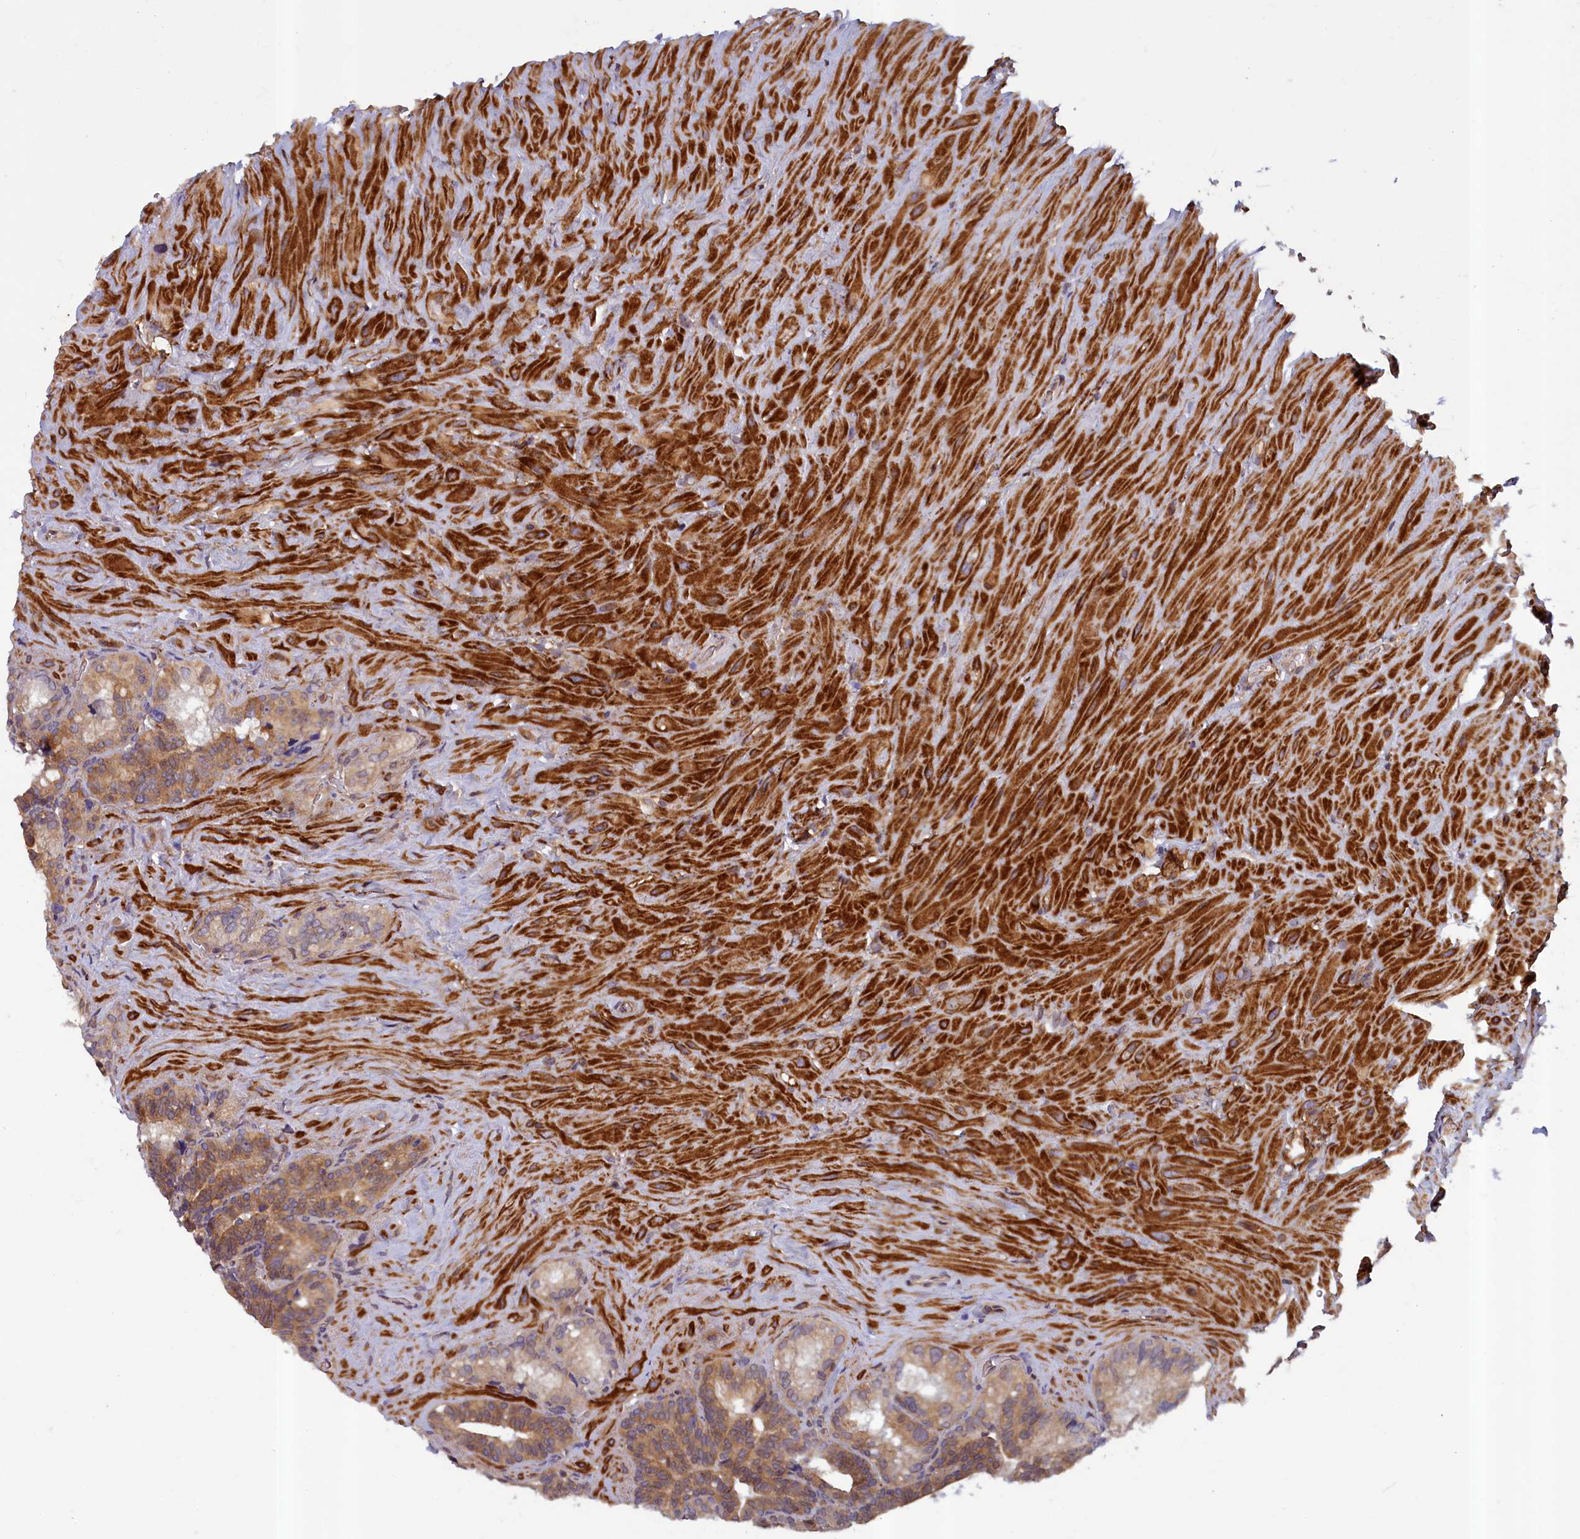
{"staining": {"intensity": "moderate", "quantity": "25%-75%", "location": "cytoplasmic/membranous"}, "tissue": "seminal vesicle", "cell_type": "Glandular cells", "image_type": "normal", "snomed": [{"axis": "morphology", "description": "Normal tissue, NOS"}, {"axis": "topography", "description": "Seminal veicle"}], "caption": "High-magnification brightfield microscopy of unremarkable seminal vesicle stained with DAB (3,3'-diaminobenzidine) (brown) and counterstained with hematoxylin (blue). glandular cells exhibit moderate cytoplasmic/membranous staining is identified in approximately25%-75% of cells. The staining was performed using DAB (3,3'-diaminobenzidine) to visualize the protein expression in brown, while the nuclei were stained in blue with hematoxylin (Magnification: 20x).", "gene": "NUBP1", "patient": {"sex": "male", "age": 68}}